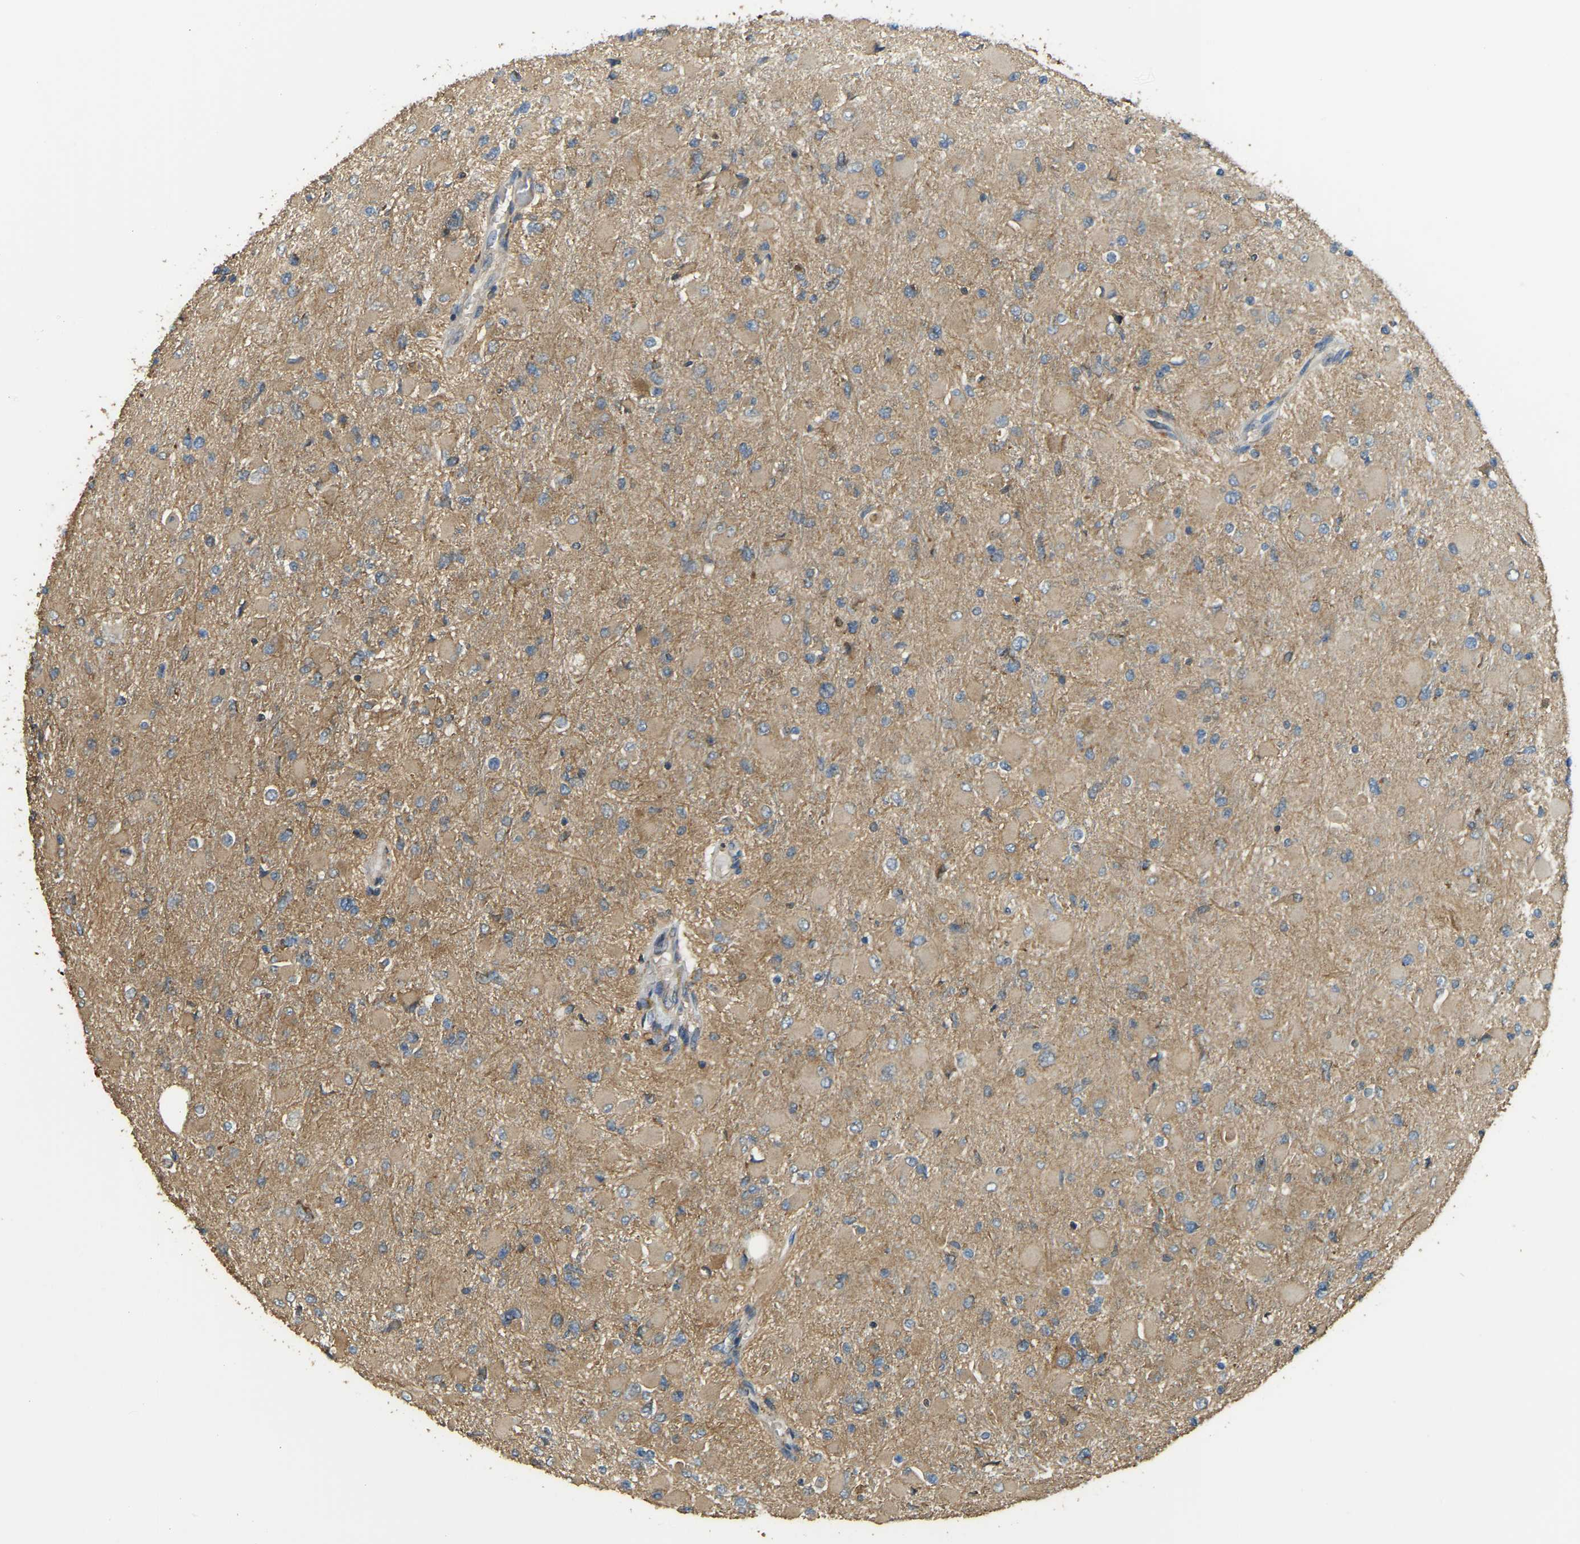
{"staining": {"intensity": "moderate", "quantity": ">75%", "location": "cytoplasmic/membranous"}, "tissue": "glioma", "cell_type": "Tumor cells", "image_type": "cancer", "snomed": [{"axis": "morphology", "description": "Glioma, malignant, High grade"}, {"axis": "topography", "description": "Cerebral cortex"}], "caption": "A histopathology image of glioma stained for a protein displays moderate cytoplasmic/membranous brown staining in tumor cells.", "gene": "GNG2", "patient": {"sex": "female", "age": 36}}